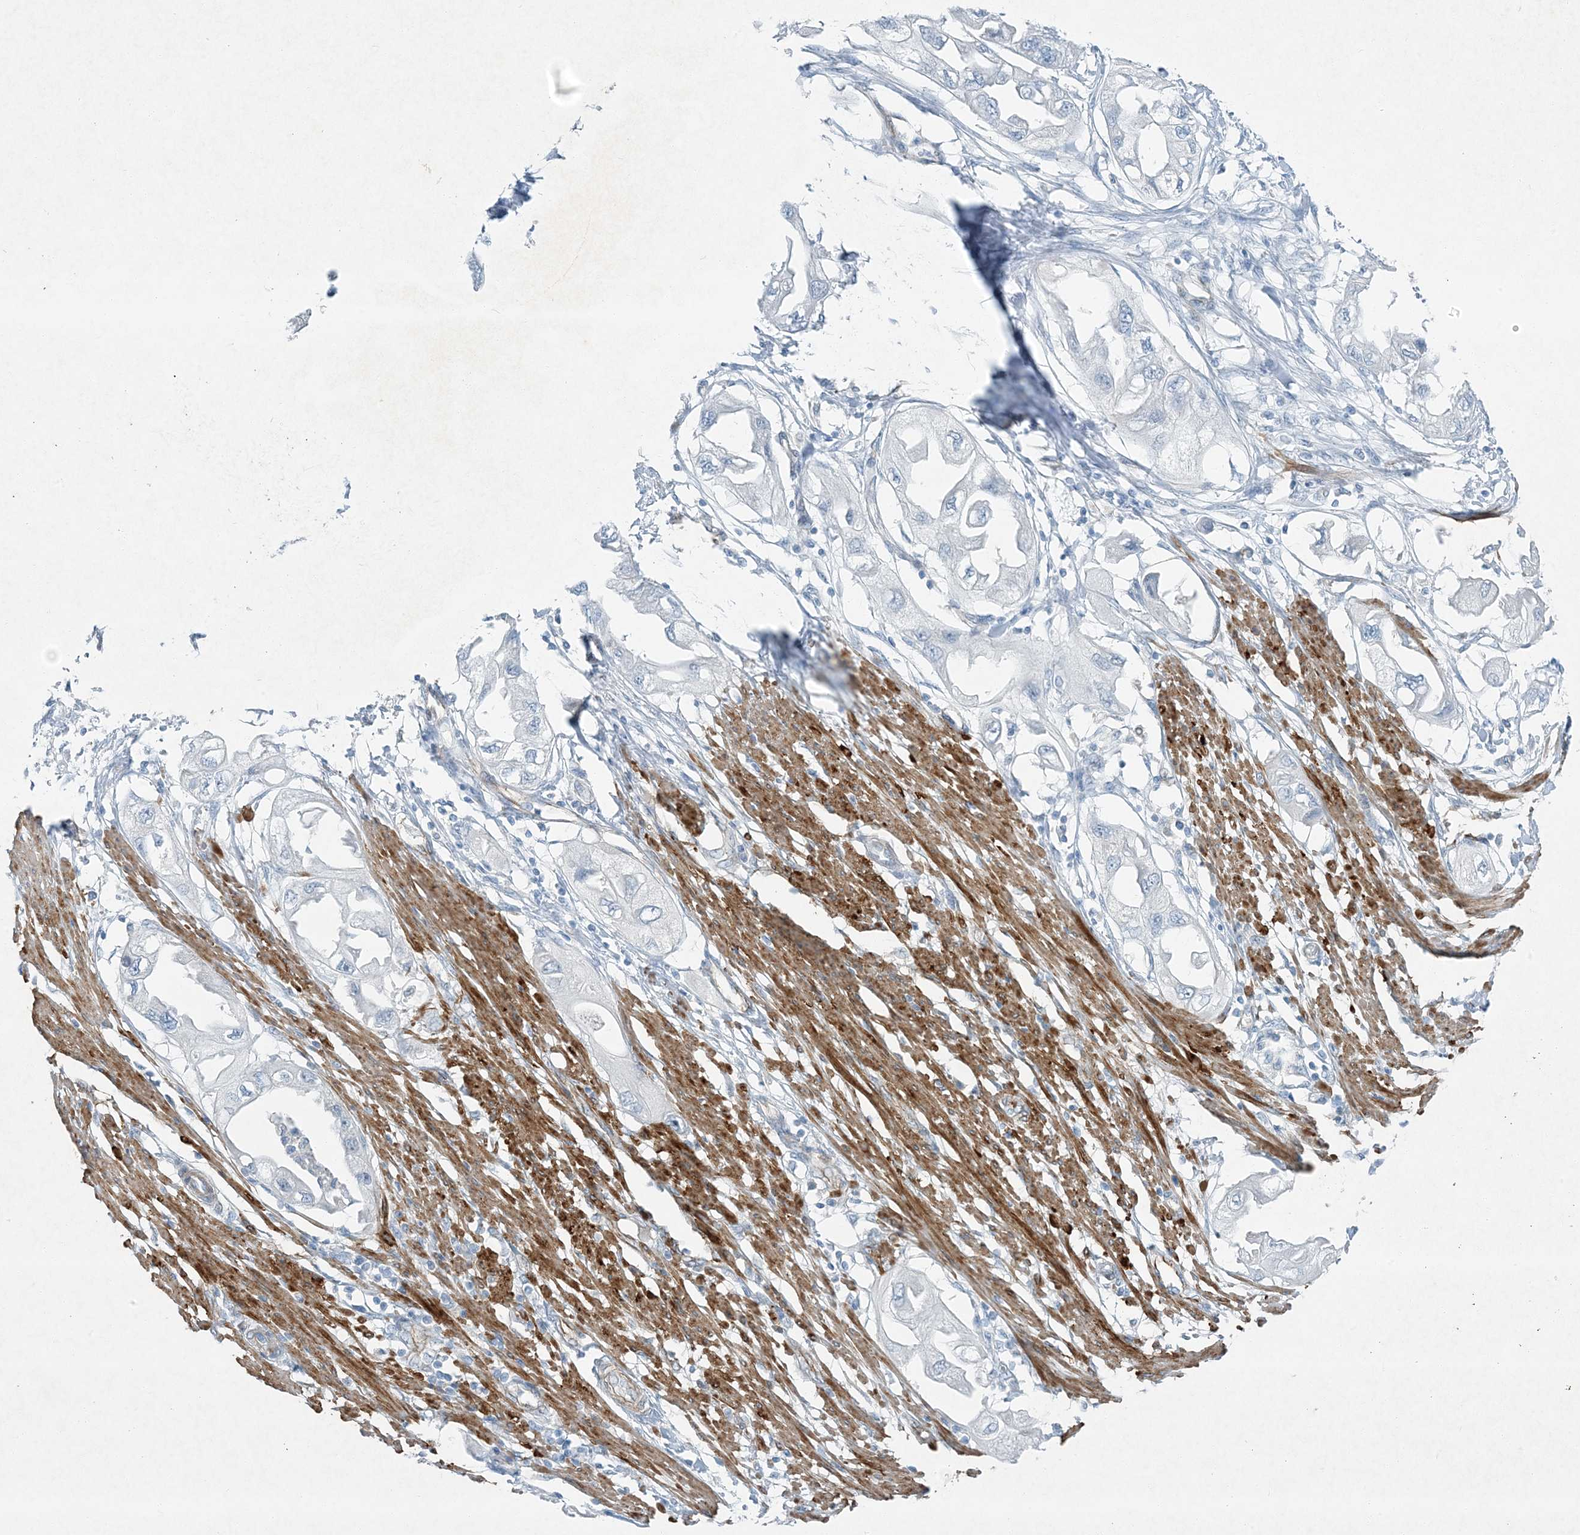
{"staining": {"intensity": "negative", "quantity": "none", "location": "none"}, "tissue": "endometrial cancer", "cell_type": "Tumor cells", "image_type": "cancer", "snomed": [{"axis": "morphology", "description": "Adenocarcinoma, NOS"}, {"axis": "topography", "description": "Endometrium"}], "caption": "DAB immunohistochemical staining of endometrial adenocarcinoma exhibits no significant staining in tumor cells.", "gene": "PGM5", "patient": {"sex": "female", "age": 67}}